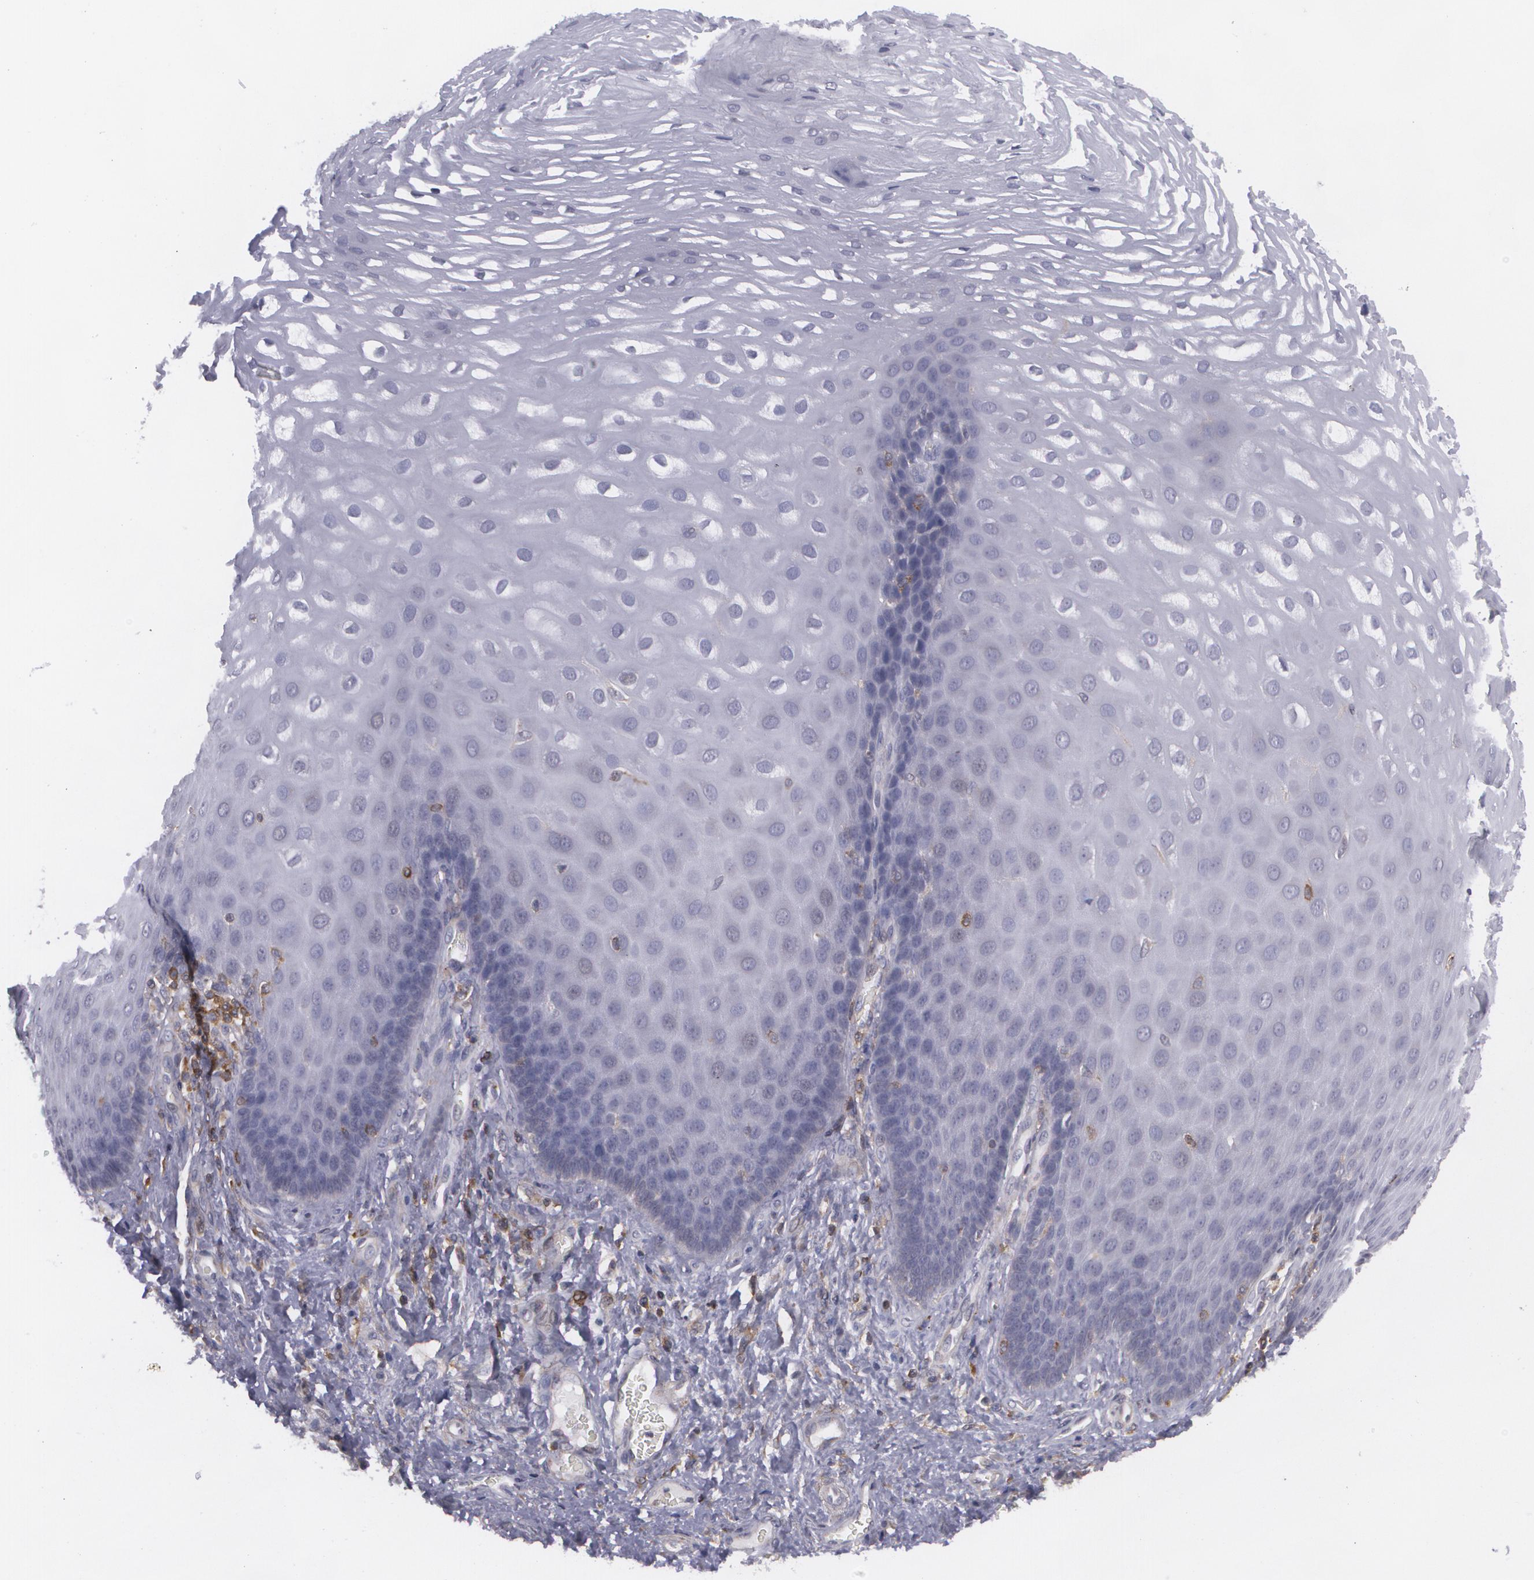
{"staining": {"intensity": "negative", "quantity": "none", "location": "none"}, "tissue": "esophagus", "cell_type": "Squamous epithelial cells", "image_type": "normal", "snomed": [{"axis": "morphology", "description": "Normal tissue, NOS"}, {"axis": "morphology", "description": "Adenocarcinoma, NOS"}, {"axis": "topography", "description": "Esophagus"}, {"axis": "topography", "description": "Stomach"}], "caption": "This is an immunohistochemistry (IHC) image of normal human esophagus. There is no staining in squamous epithelial cells.", "gene": "BIN1", "patient": {"sex": "male", "age": 62}}